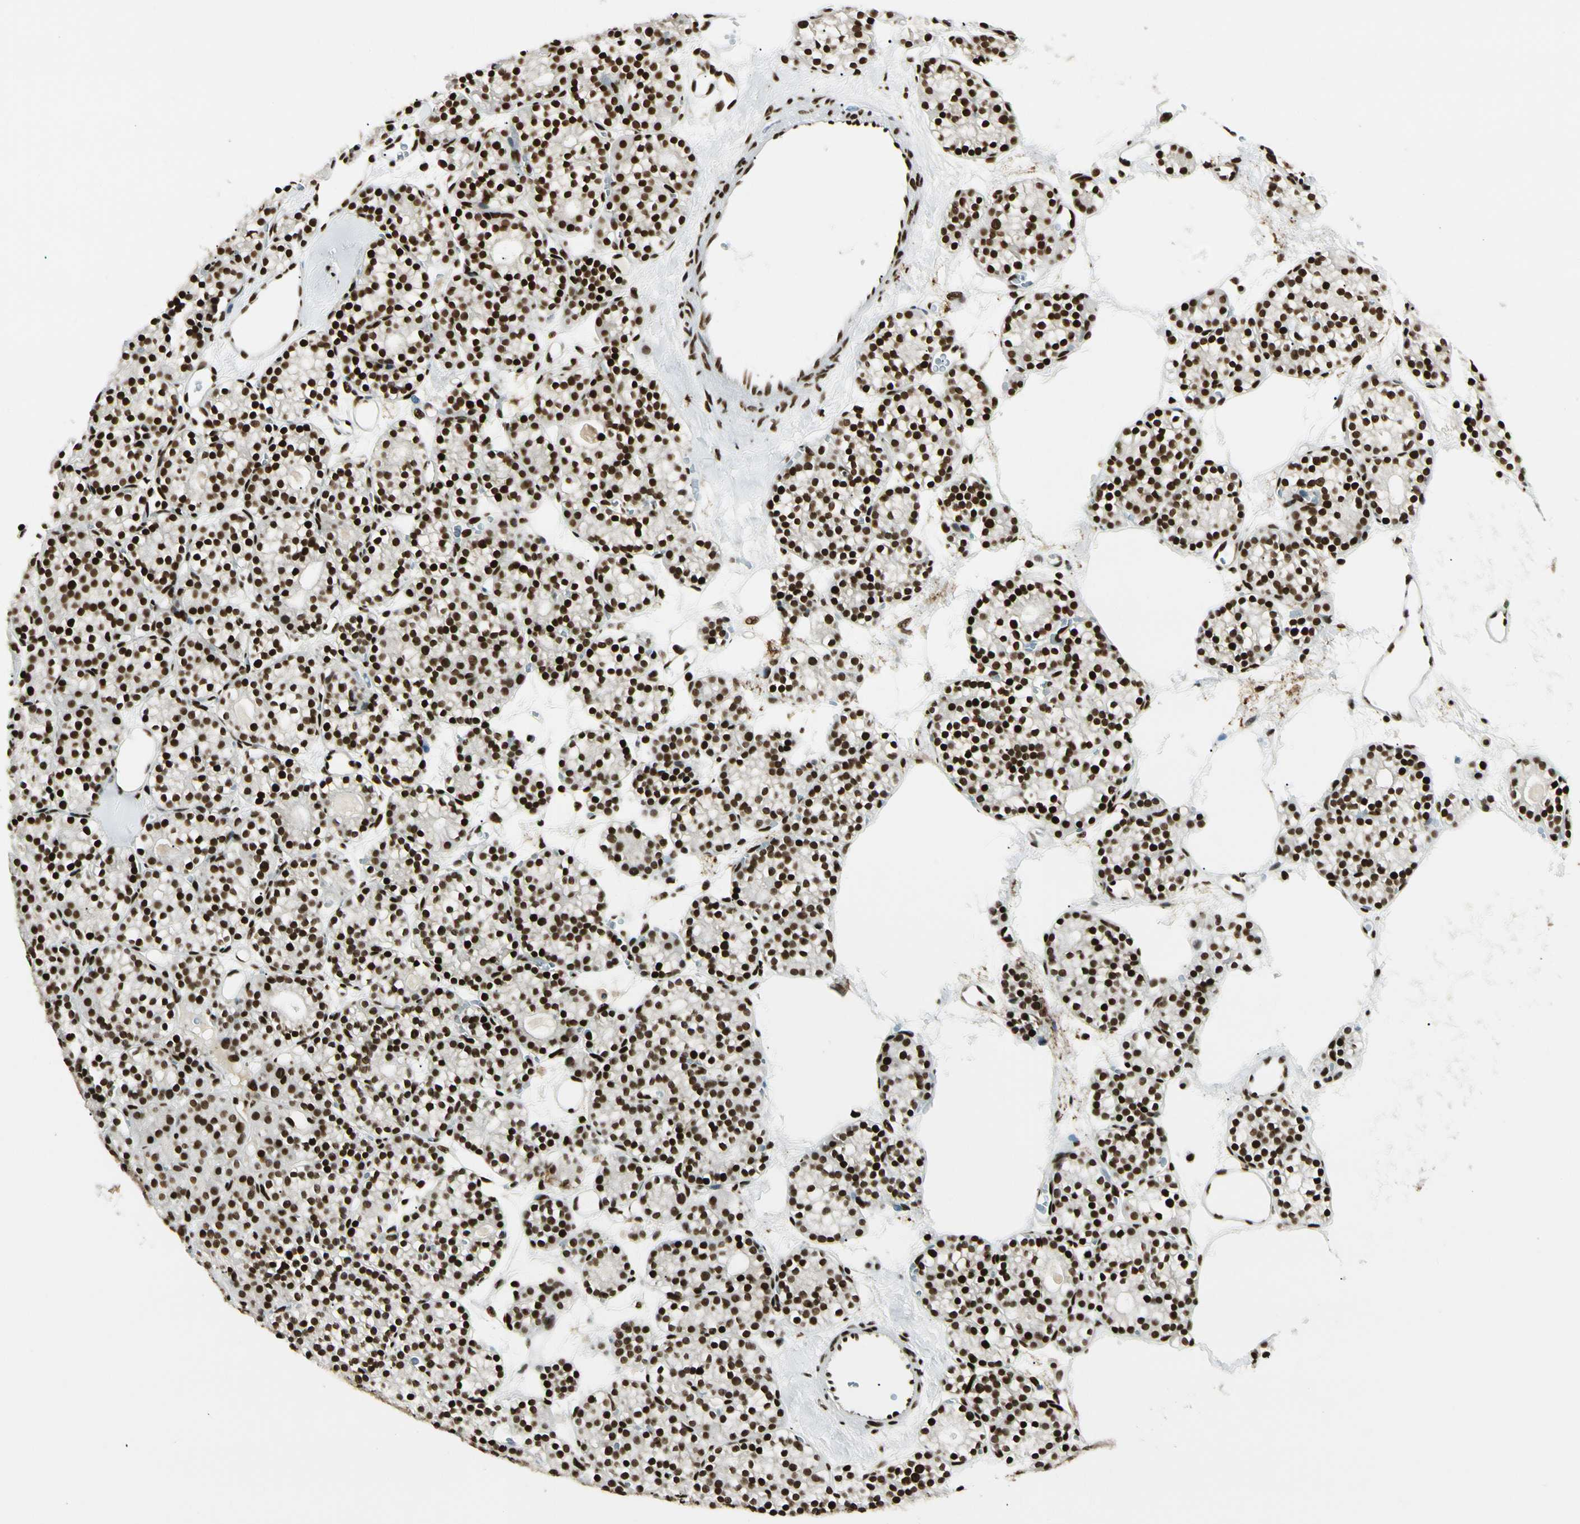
{"staining": {"intensity": "strong", "quantity": ">75%", "location": "nuclear"}, "tissue": "parathyroid gland", "cell_type": "Glandular cells", "image_type": "normal", "snomed": [{"axis": "morphology", "description": "Normal tissue, NOS"}, {"axis": "topography", "description": "Parathyroid gland"}], "caption": "This image exhibits IHC staining of benign parathyroid gland, with high strong nuclear staining in about >75% of glandular cells.", "gene": "FUS", "patient": {"sex": "female", "age": 64}}